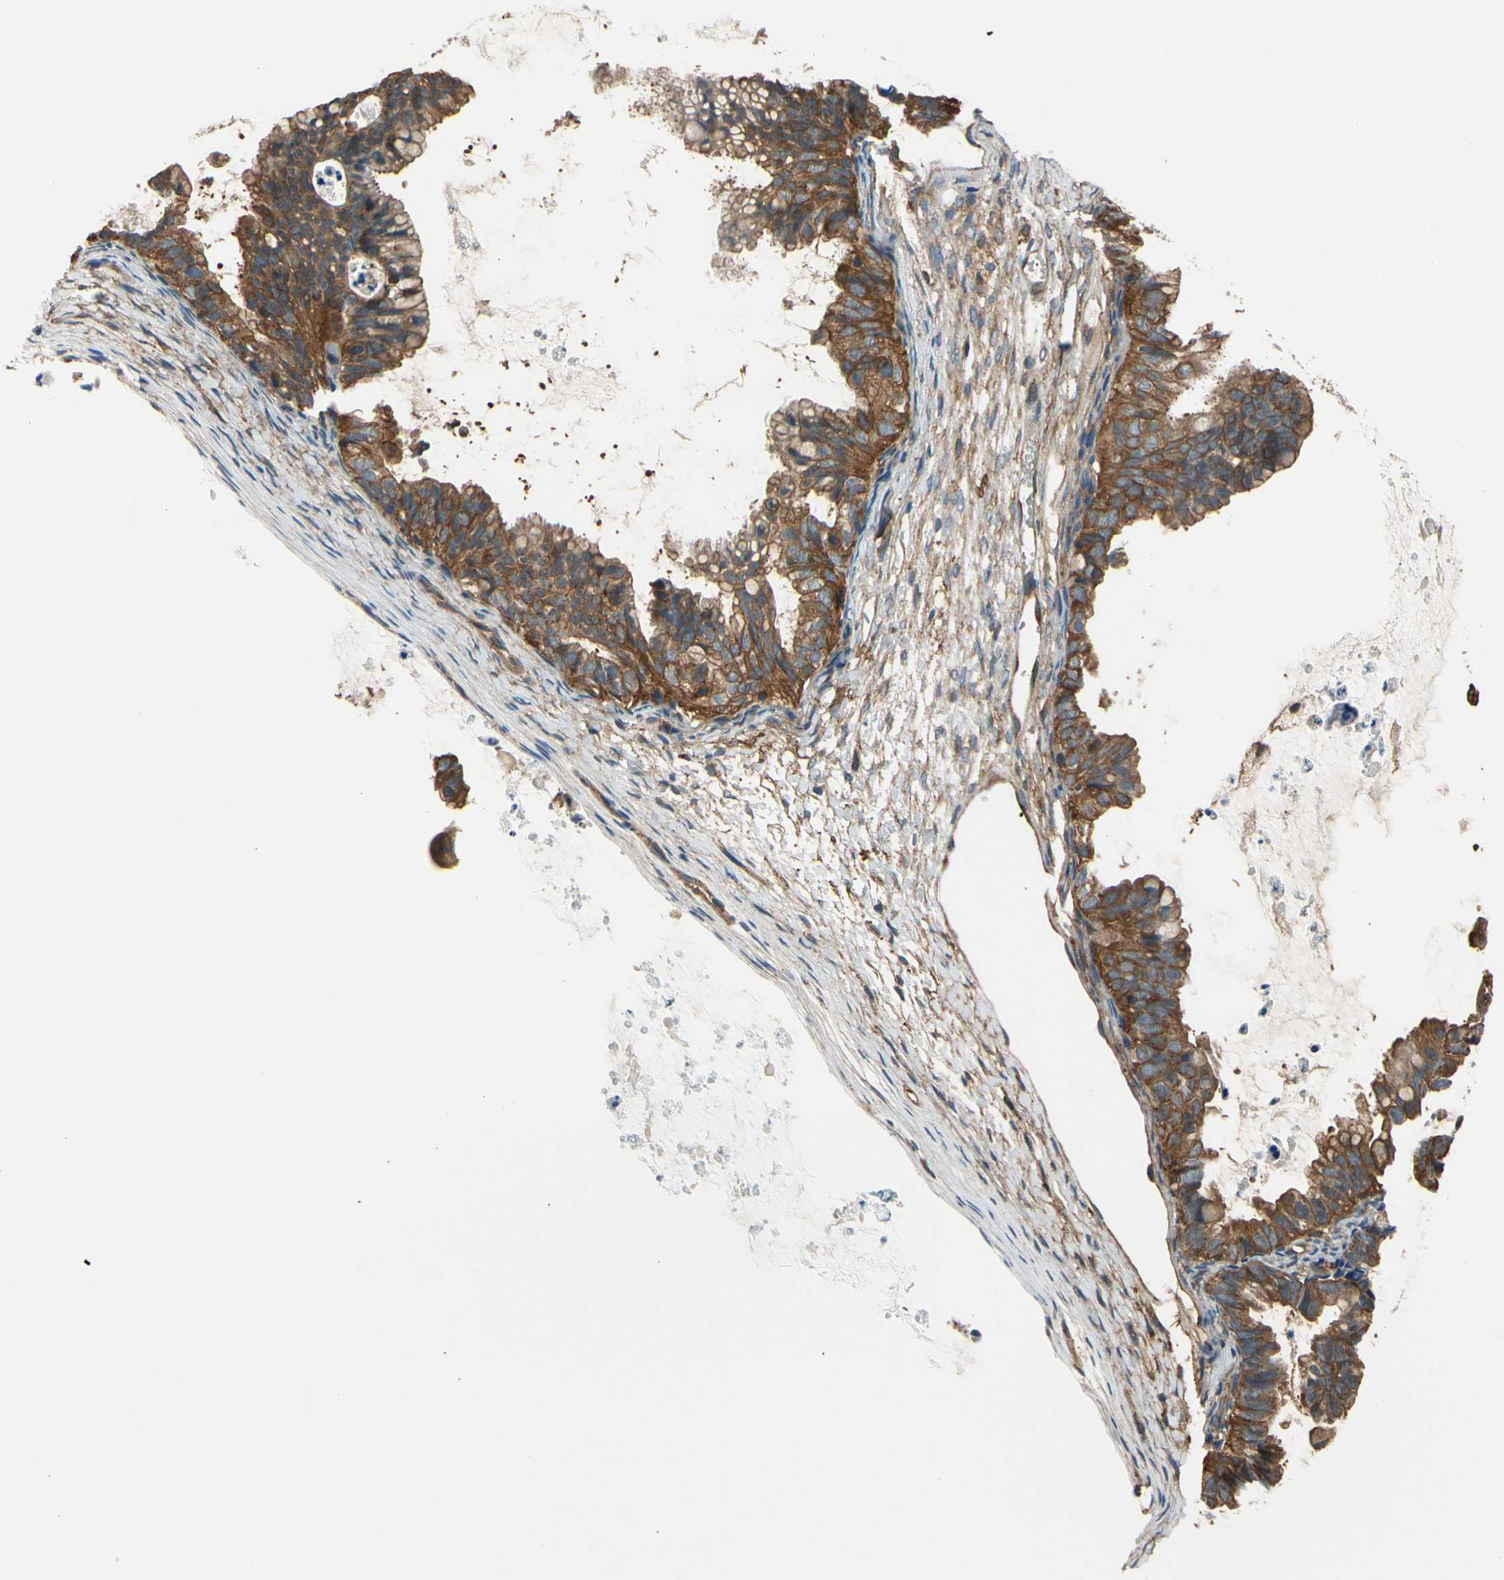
{"staining": {"intensity": "moderate", "quantity": "25%-75%", "location": "cytoplasmic/membranous"}, "tissue": "ovarian cancer", "cell_type": "Tumor cells", "image_type": "cancer", "snomed": [{"axis": "morphology", "description": "Cystadenocarcinoma, mucinous, NOS"}, {"axis": "topography", "description": "Ovary"}], "caption": "Approximately 25%-75% of tumor cells in human mucinous cystadenocarcinoma (ovarian) exhibit moderate cytoplasmic/membranous protein expression as visualized by brown immunohistochemical staining.", "gene": "EPS15", "patient": {"sex": "female", "age": 36}}